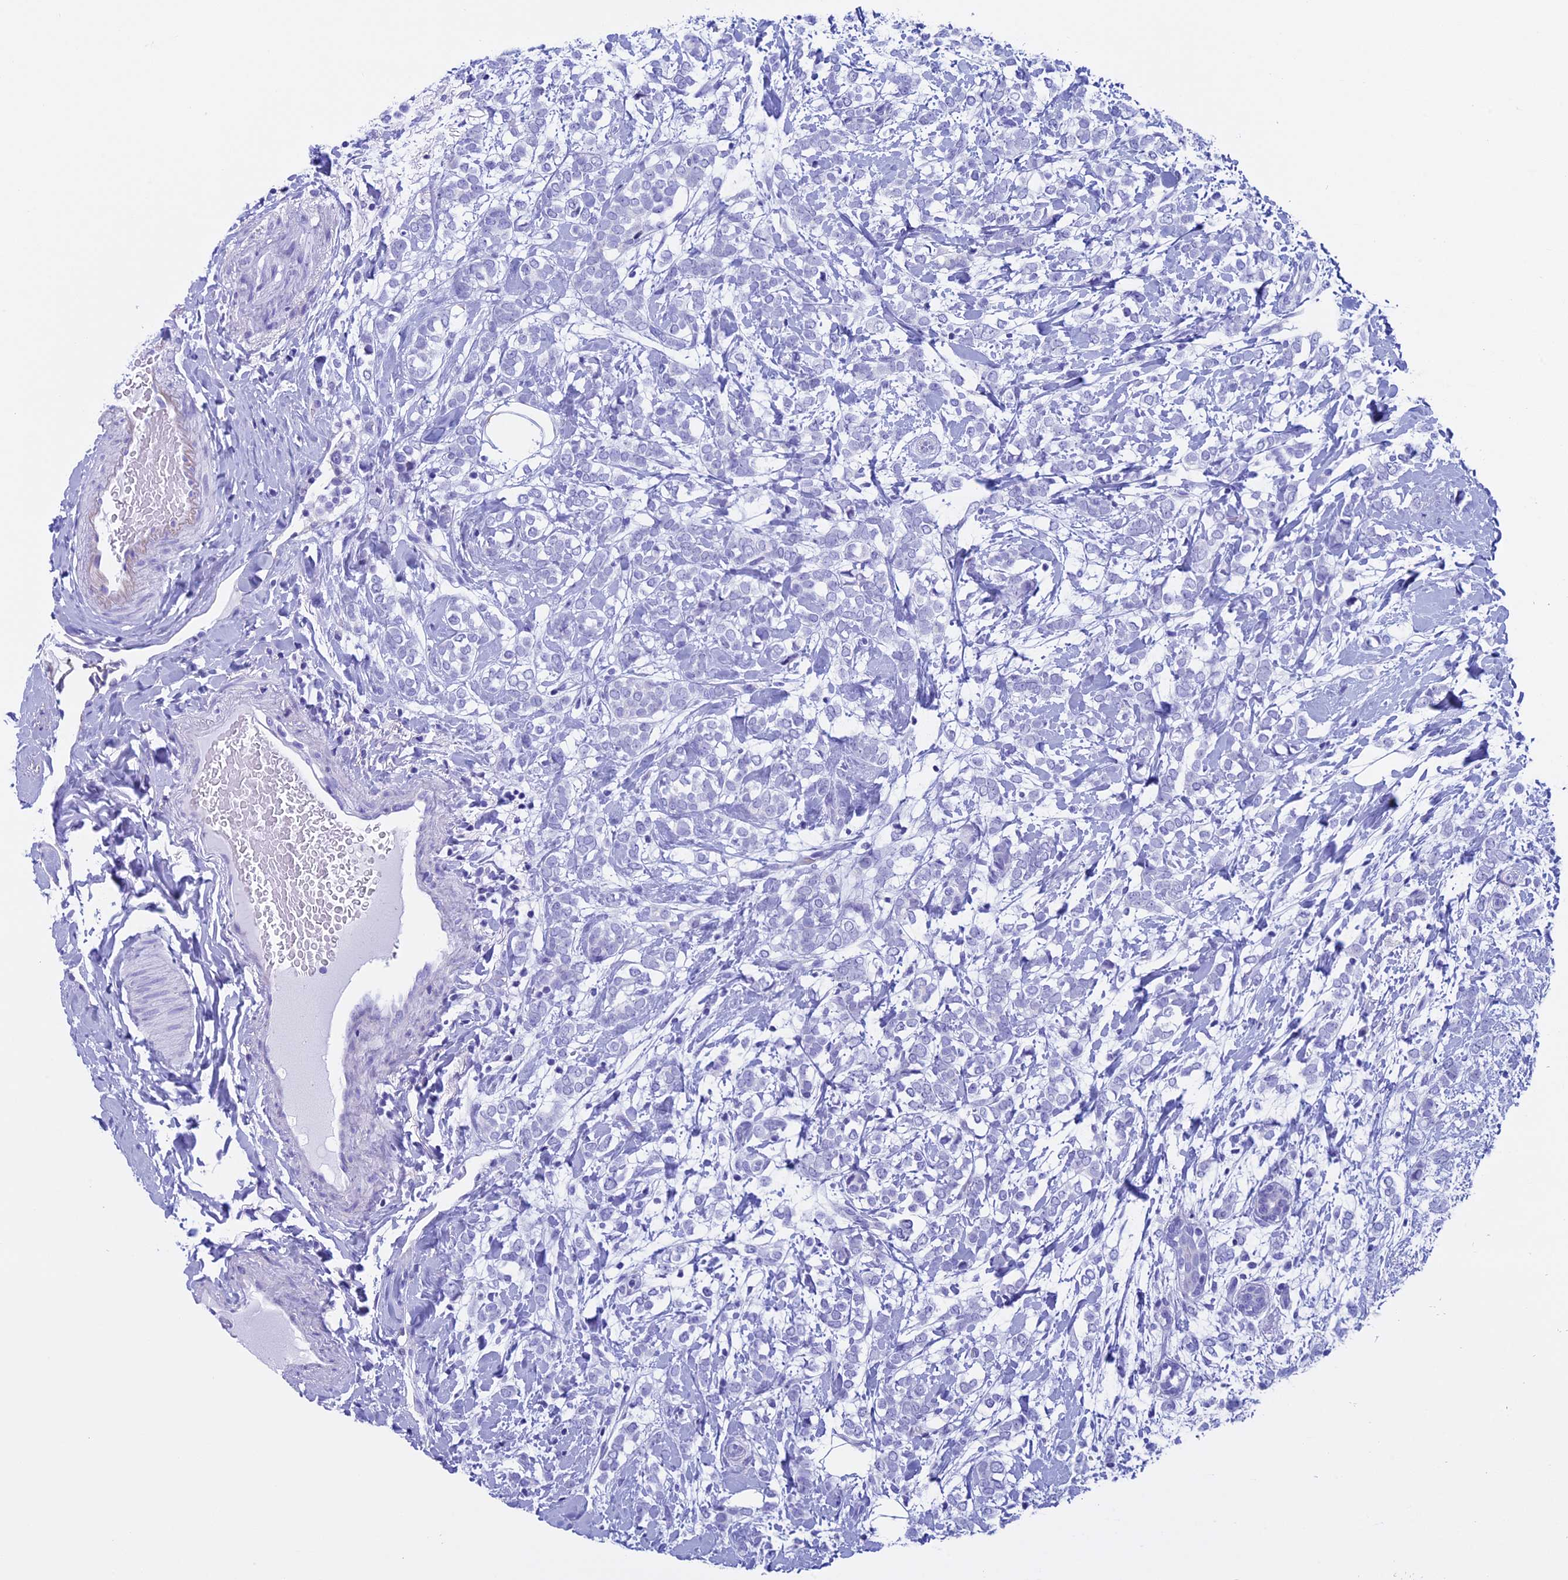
{"staining": {"intensity": "negative", "quantity": "none", "location": "none"}, "tissue": "breast cancer", "cell_type": "Tumor cells", "image_type": "cancer", "snomed": [{"axis": "morphology", "description": "Normal tissue, NOS"}, {"axis": "morphology", "description": "Lobular carcinoma"}, {"axis": "topography", "description": "Breast"}], "caption": "There is no significant staining in tumor cells of breast lobular carcinoma.", "gene": "FAM169A", "patient": {"sex": "female", "age": 47}}